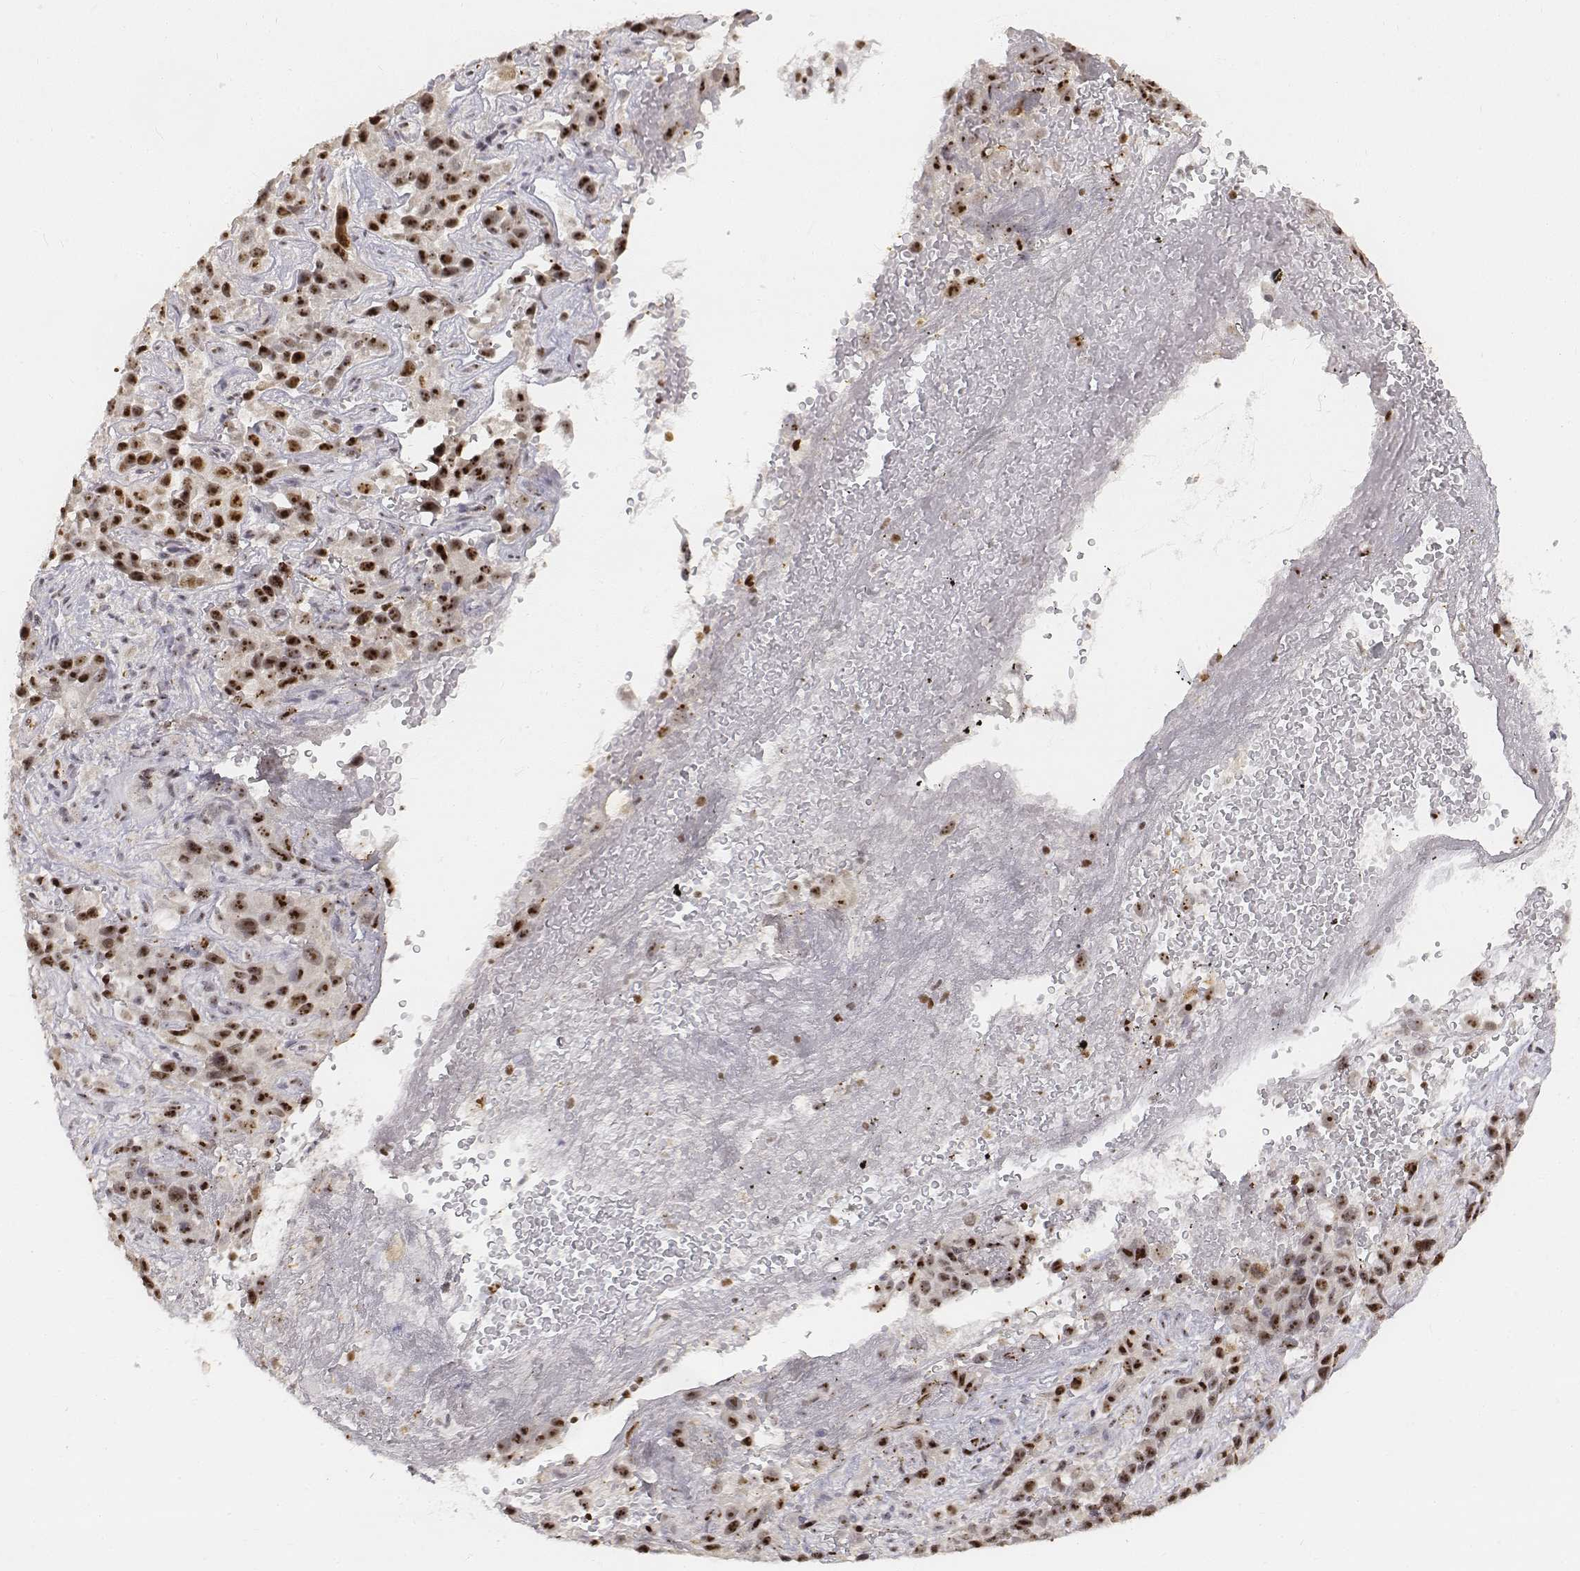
{"staining": {"intensity": "strong", "quantity": ">75%", "location": "nuclear"}, "tissue": "liver cancer", "cell_type": "Tumor cells", "image_type": "cancer", "snomed": [{"axis": "morphology", "description": "Cholangiocarcinoma"}, {"axis": "topography", "description": "Liver"}], "caption": "Protein expression analysis of human liver cancer (cholangiocarcinoma) reveals strong nuclear positivity in approximately >75% of tumor cells. (Stains: DAB in brown, nuclei in blue, Microscopy: brightfield microscopy at high magnification).", "gene": "PHF6", "patient": {"sex": "female", "age": 52}}